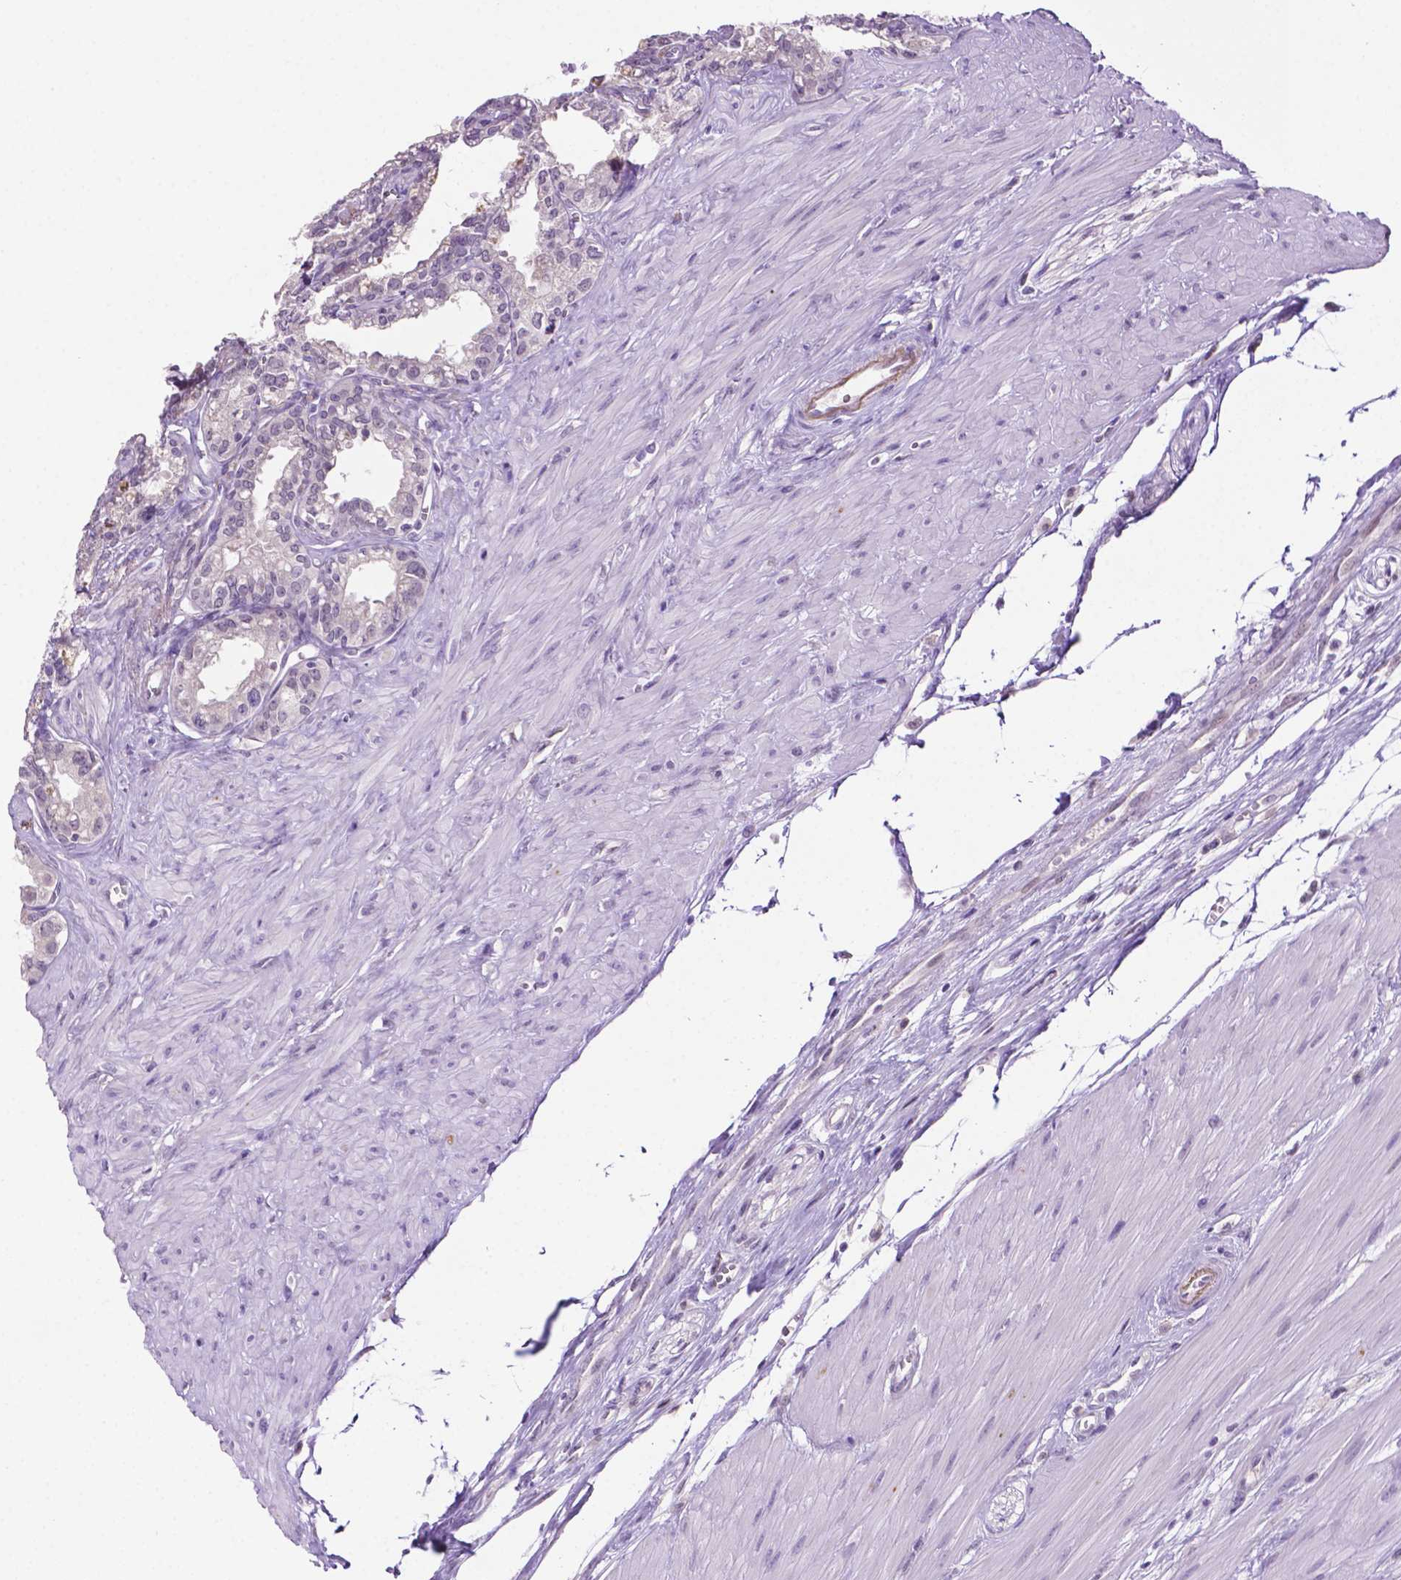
{"staining": {"intensity": "negative", "quantity": "none", "location": "none"}, "tissue": "seminal vesicle", "cell_type": "Glandular cells", "image_type": "normal", "snomed": [{"axis": "morphology", "description": "Normal tissue, NOS"}, {"axis": "morphology", "description": "Urothelial carcinoma, NOS"}, {"axis": "topography", "description": "Urinary bladder"}, {"axis": "topography", "description": "Seminal veicle"}], "caption": "An image of seminal vesicle stained for a protein reveals no brown staining in glandular cells.", "gene": "MMP27", "patient": {"sex": "male", "age": 76}}